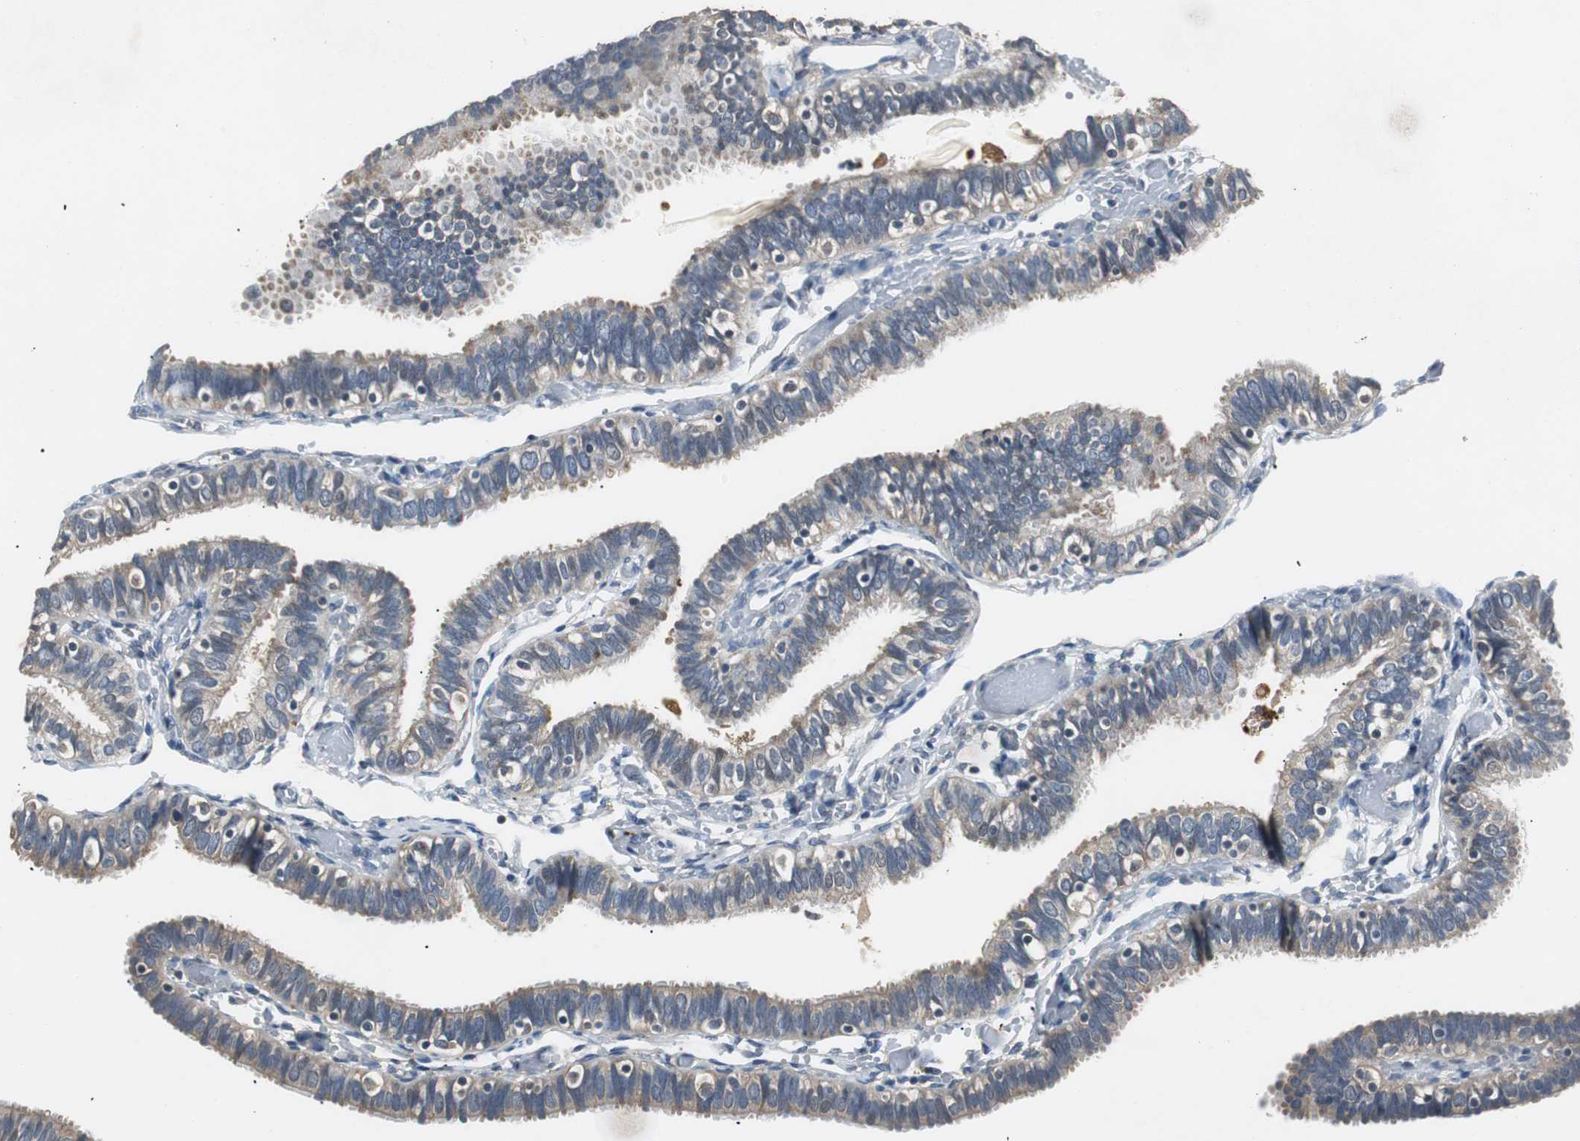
{"staining": {"intensity": "weak", "quantity": "<25%", "location": "cytoplasmic/membranous"}, "tissue": "fallopian tube", "cell_type": "Glandular cells", "image_type": "normal", "snomed": [{"axis": "morphology", "description": "Normal tissue, NOS"}, {"axis": "topography", "description": "Fallopian tube"}], "caption": "Immunohistochemistry micrograph of unremarkable fallopian tube stained for a protein (brown), which demonstrates no expression in glandular cells.", "gene": "PTPRN2", "patient": {"sex": "female", "age": 46}}